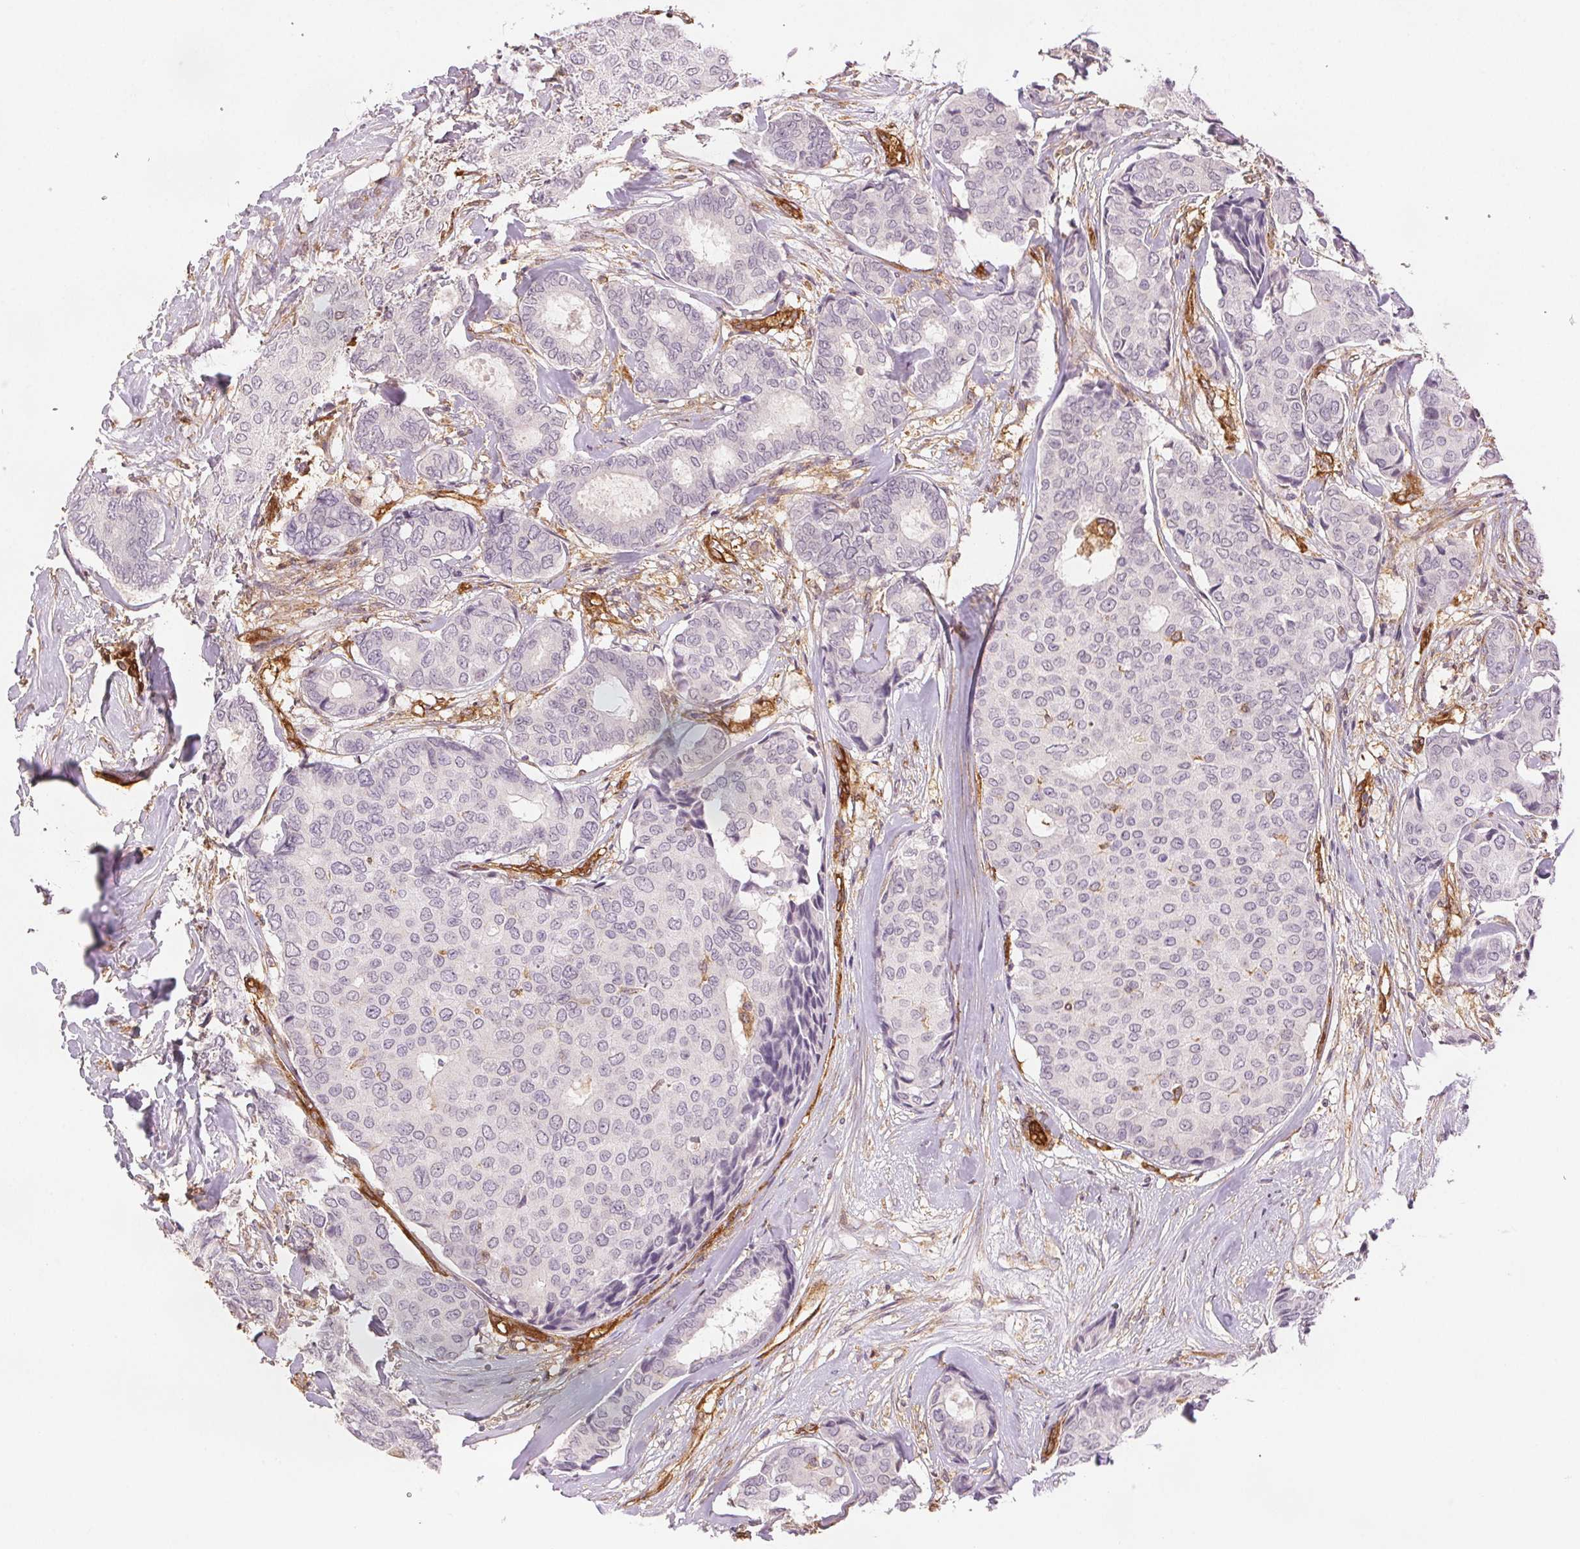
{"staining": {"intensity": "negative", "quantity": "none", "location": "none"}, "tissue": "breast cancer", "cell_type": "Tumor cells", "image_type": "cancer", "snomed": [{"axis": "morphology", "description": "Duct carcinoma"}, {"axis": "topography", "description": "Breast"}], "caption": "Immunohistochemistry (IHC) of breast cancer demonstrates no expression in tumor cells.", "gene": "DIAPH2", "patient": {"sex": "female", "age": 75}}